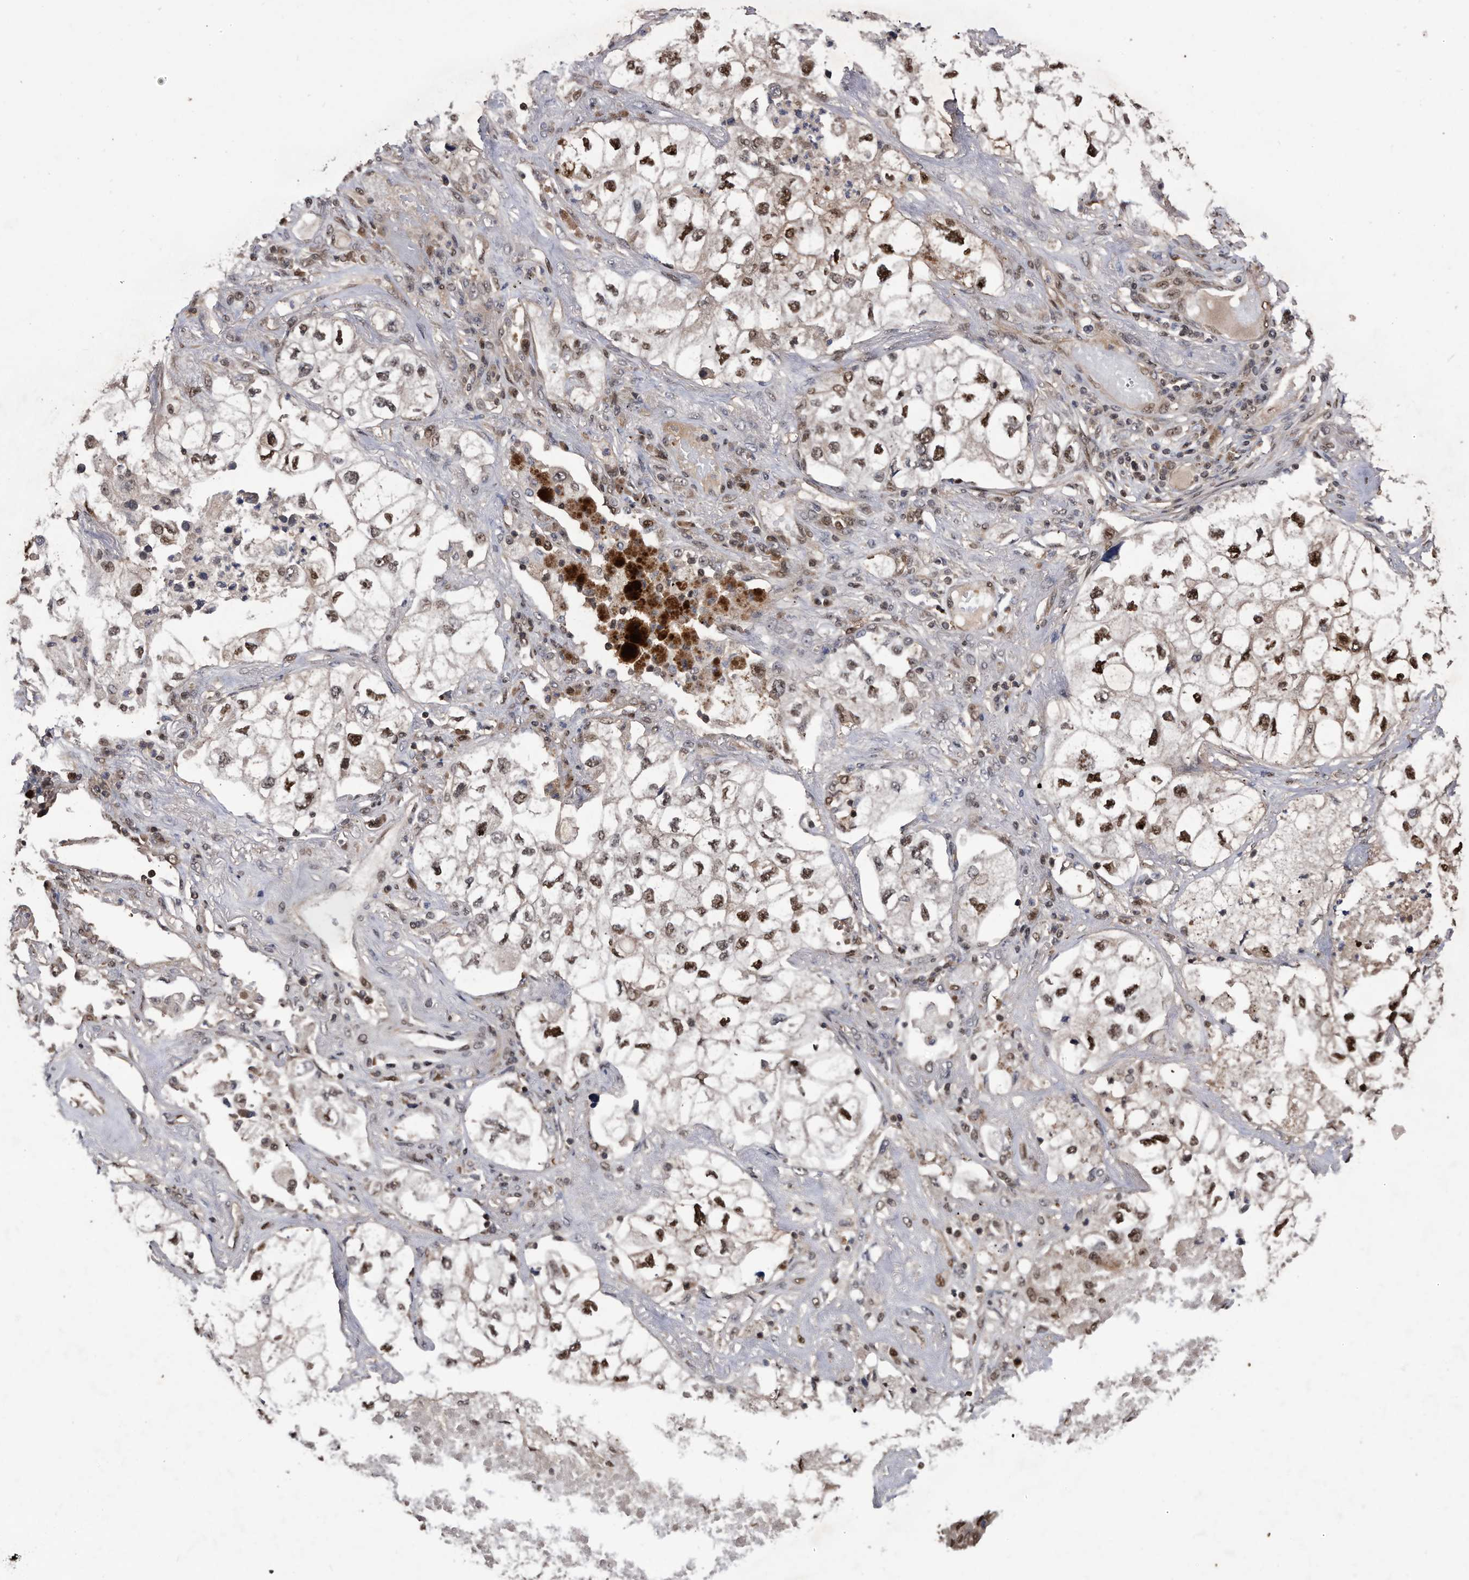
{"staining": {"intensity": "moderate", "quantity": ">75%", "location": "nuclear"}, "tissue": "lung cancer", "cell_type": "Tumor cells", "image_type": "cancer", "snomed": [{"axis": "morphology", "description": "Adenocarcinoma, NOS"}, {"axis": "topography", "description": "Lung"}], "caption": "Immunohistochemistry (IHC) (DAB) staining of adenocarcinoma (lung) shows moderate nuclear protein expression in about >75% of tumor cells.", "gene": "RAD23B", "patient": {"sex": "male", "age": 63}}